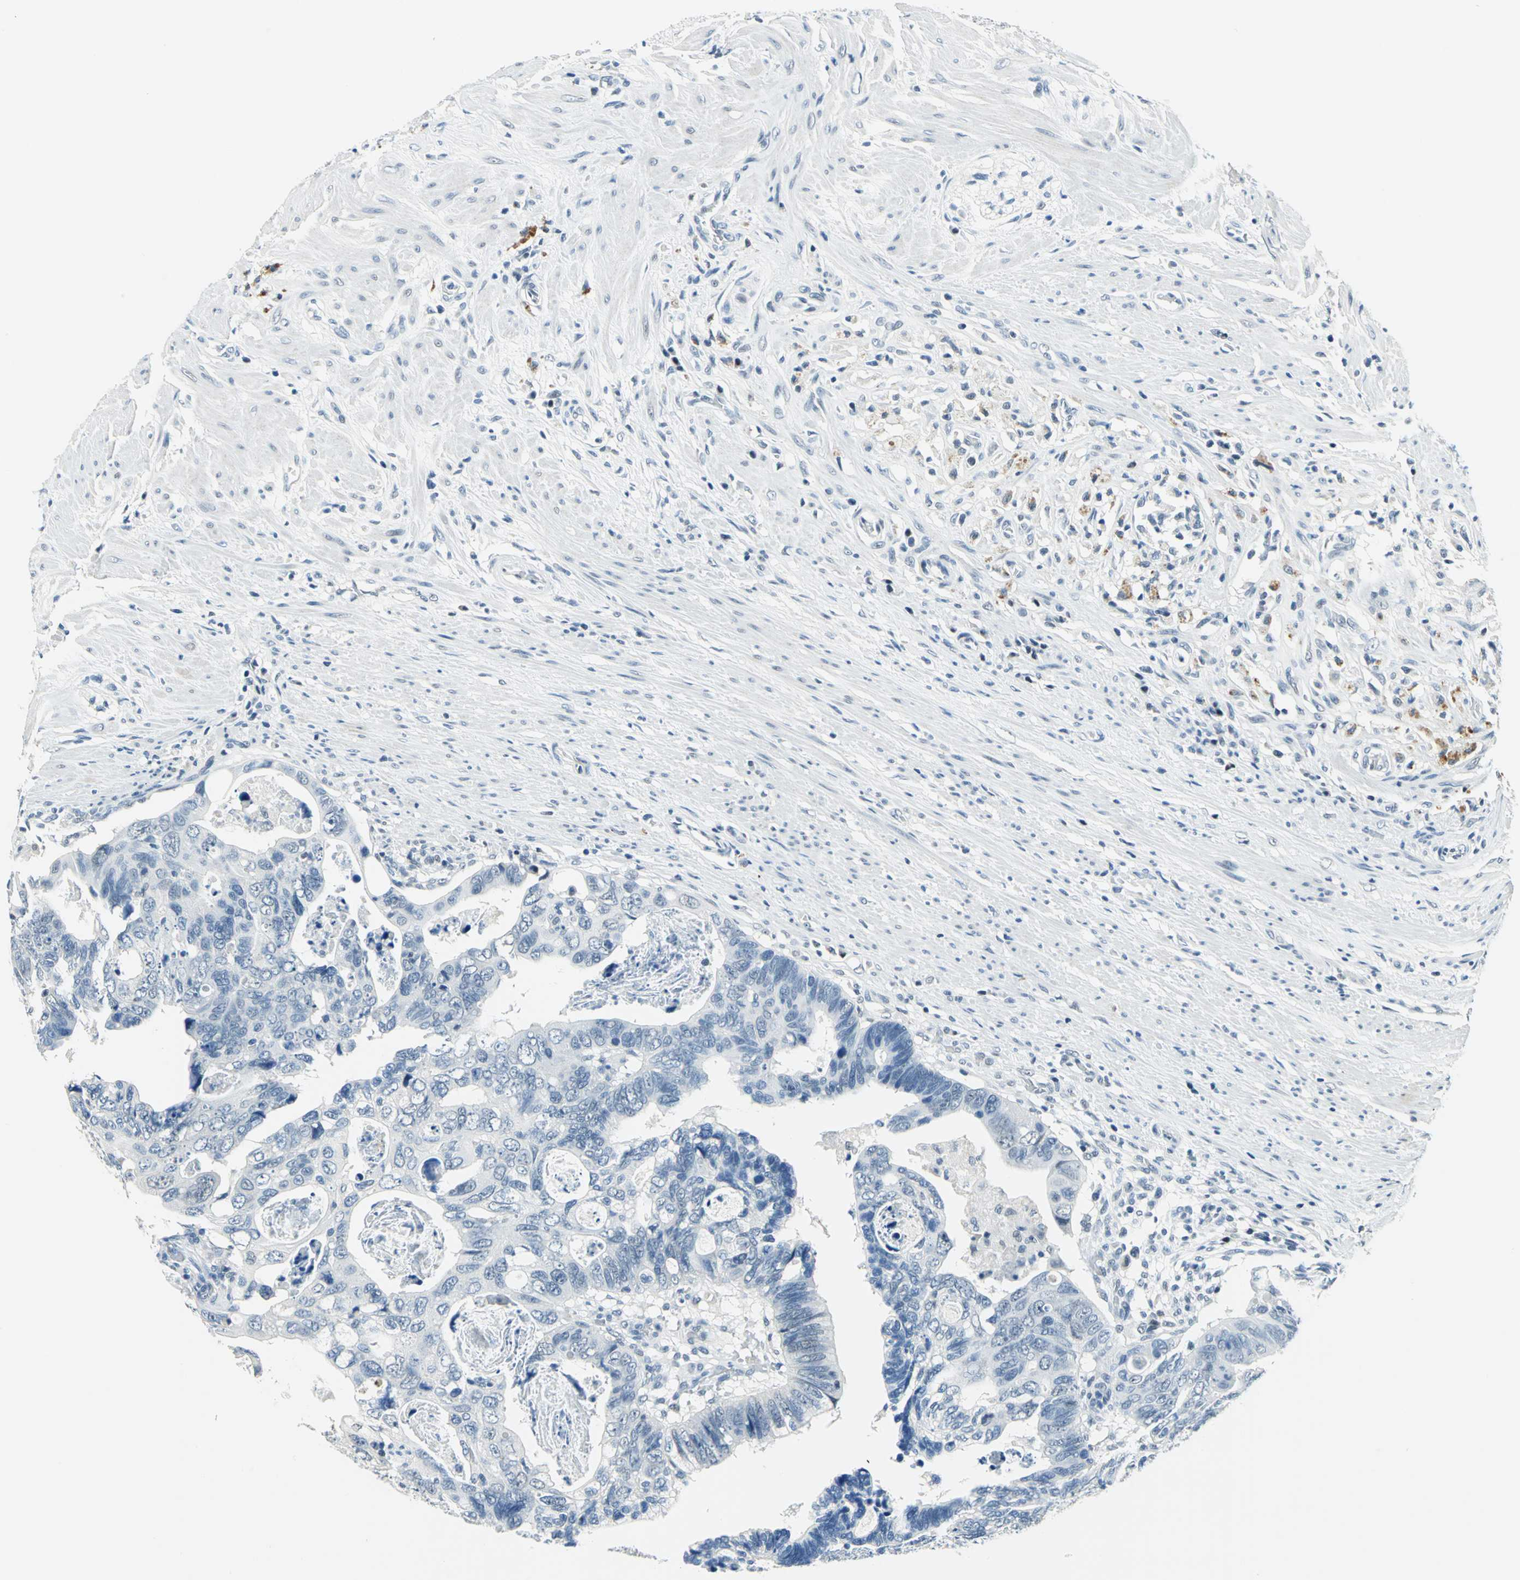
{"staining": {"intensity": "negative", "quantity": "none", "location": "none"}, "tissue": "colorectal cancer", "cell_type": "Tumor cells", "image_type": "cancer", "snomed": [{"axis": "morphology", "description": "Adenocarcinoma, NOS"}, {"axis": "topography", "description": "Rectum"}], "caption": "Human colorectal adenocarcinoma stained for a protein using IHC shows no positivity in tumor cells.", "gene": "RAD17", "patient": {"sex": "male", "age": 53}}